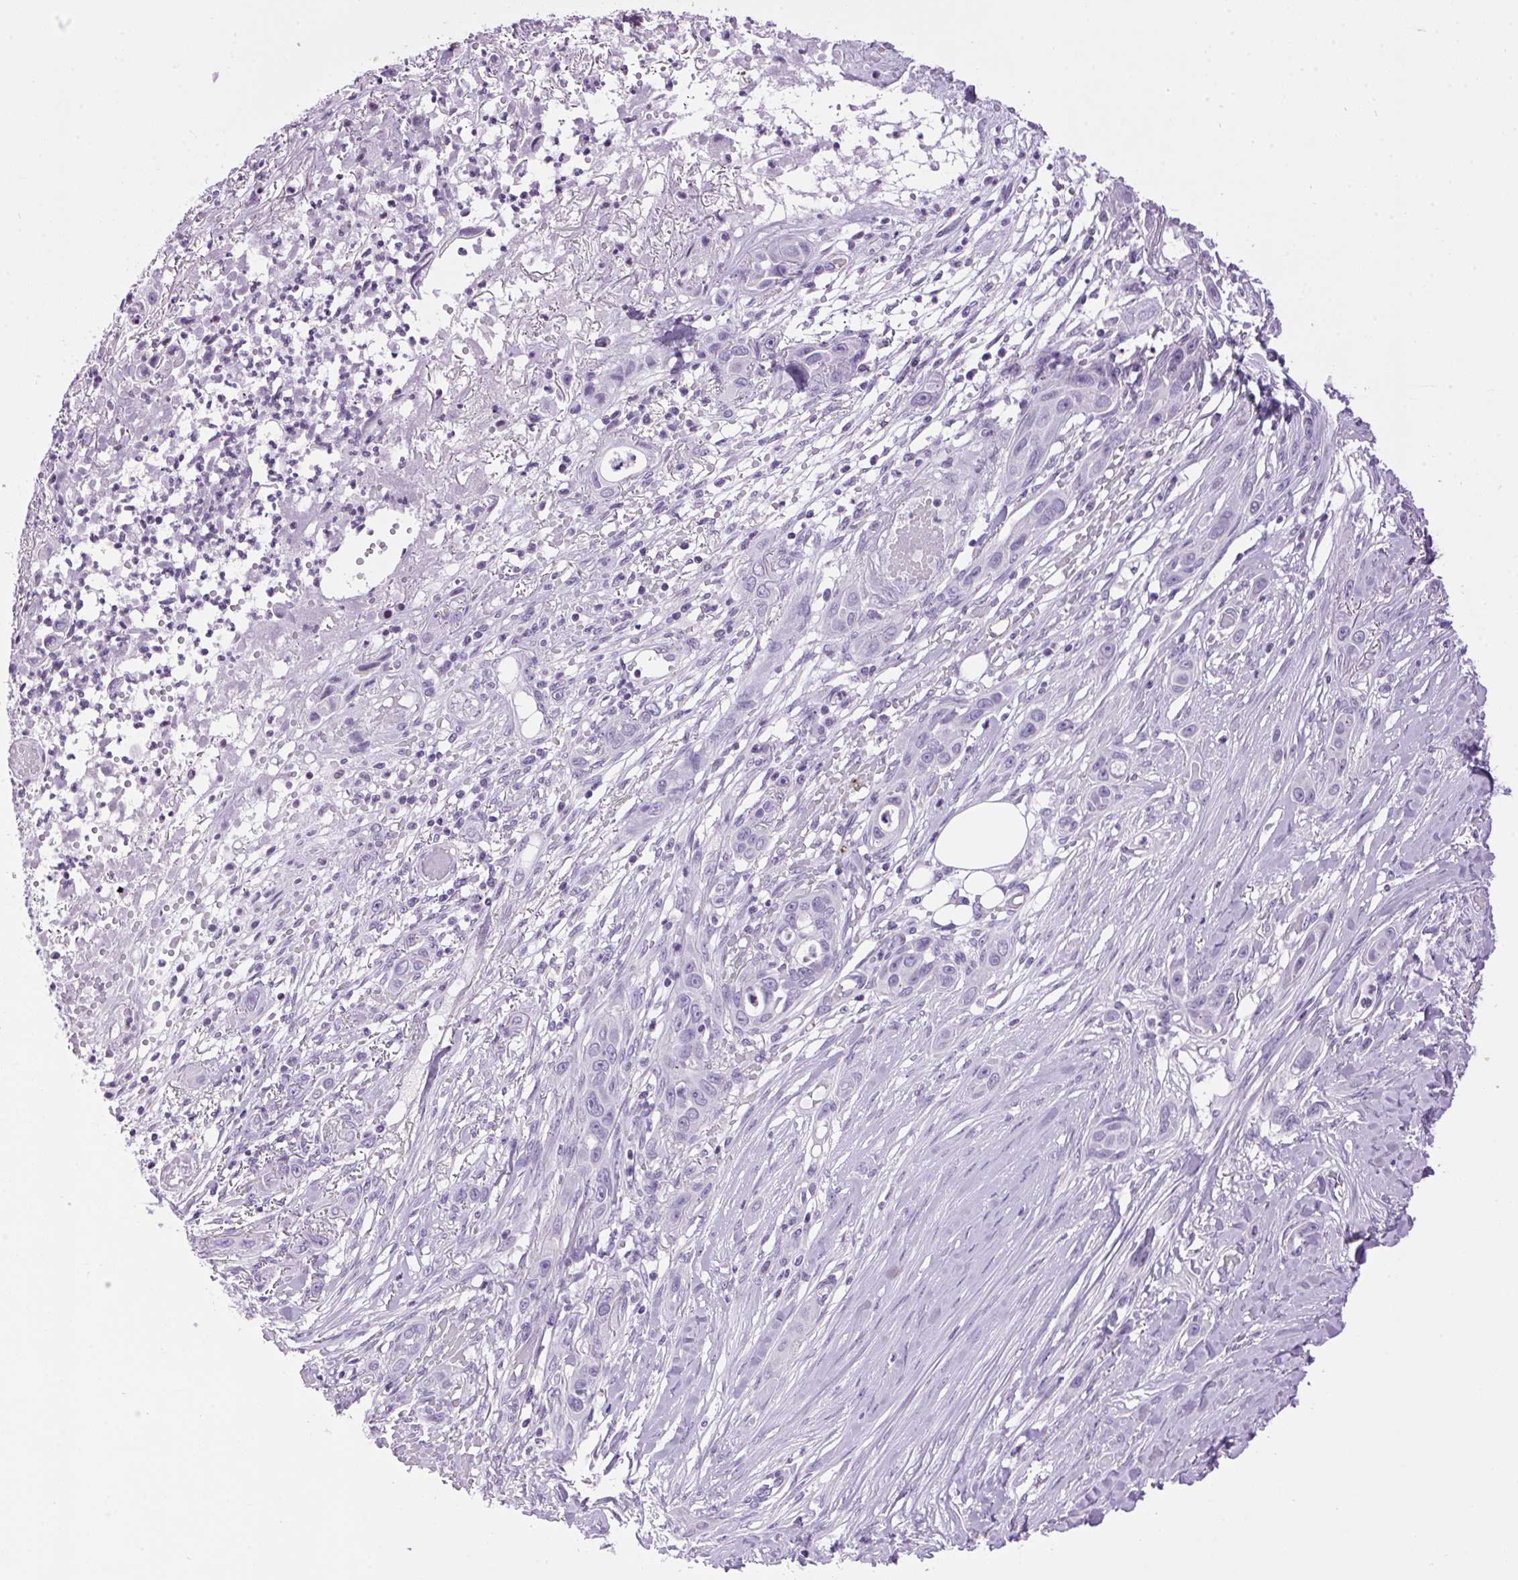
{"staining": {"intensity": "negative", "quantity": "none", "location": "none"}, "tissue": "skin cancer", "cell_type": "Tumor cells", "image_type": "cancer", "snomed": [{"axis": "morphology", "description": "Squamous cell carcinoma, NOS"}, {"axis": "topography", "description": "Skin"}], "caption": "An image of human skin squamous cell carcinoma is negative for staining in tumor cells.", "gene": "TMEM88B", "patient": {"sex": "female", "age": 69}}